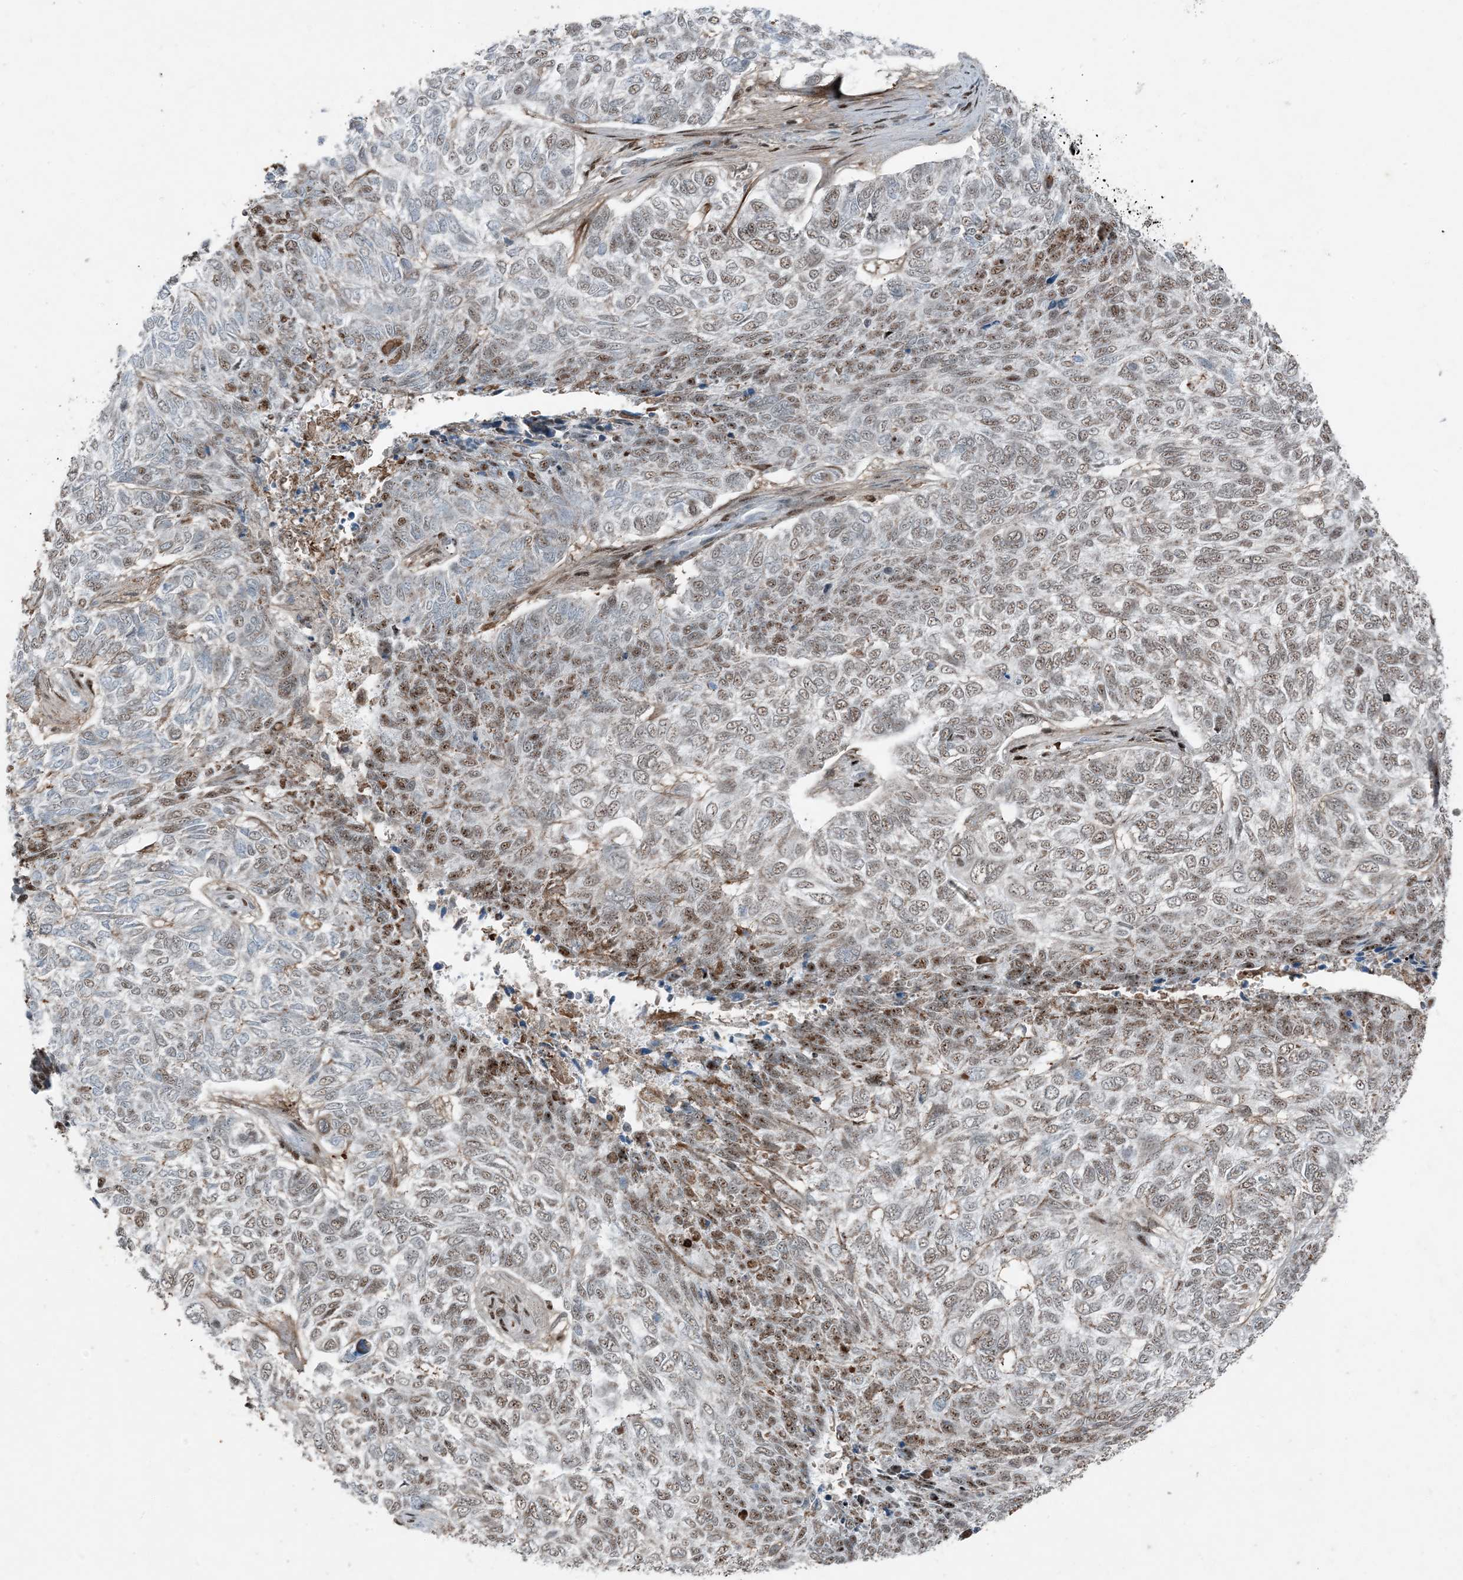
{"staining": {"intensity": "weak", "quantity": "25%-75%", "location": "nuclear"}, "tissue": "skin cancer", "cell_type": "Tumor cells", "image_type": "cancer", "snomed": [{"axis": "morphology", "description": "Basal cell carcinoma"}, {"axis": "topography", "description": "Skin"}], "caption": "High-magnification brightfield microscopy of basal cell carcinoma (skin) stained with DAB (brown) and counterstained with hematoxylin (blue). tumor cells exhibit weak nuclear positivity is identified in about25%-75% of cells.", "gene": "TADA2B", "patient": {"sex": "female", "age": 65}}